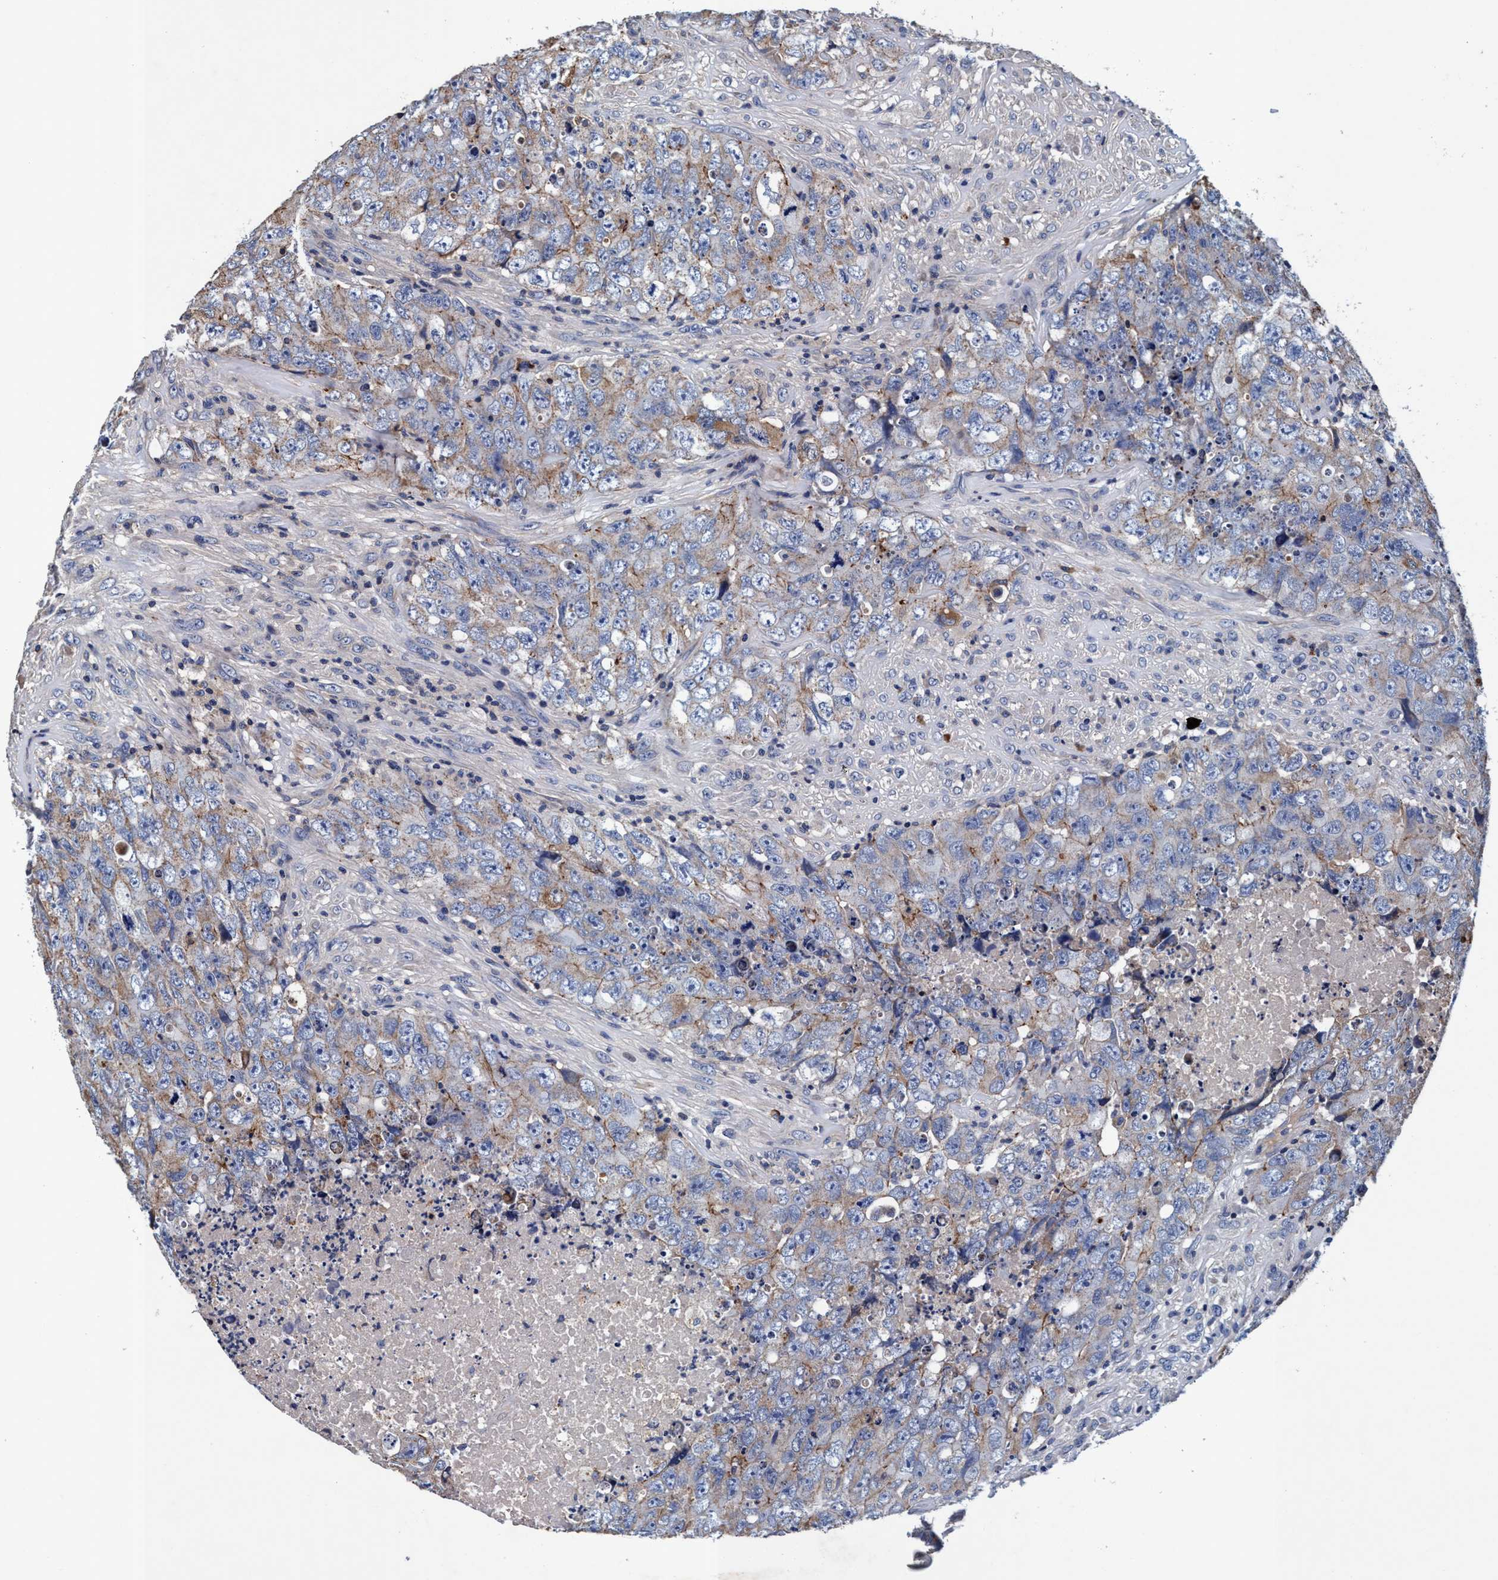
{"staining": {"intensity": "moderate", "quantity": "<25%", "location": "cytoplasmic/membranous"}, "tissue": "testis cancer", "cell_type": "Tumor cells", "image_type": "cancer", "snomed": [{"axis": "morphology", "description": "Carcinoma, Embryonal, NOS"}, {"axis": "topography", "description": "Testis"}], "caption": "Moderate cytoplasmic/membranous positivity for a protein is present in approximately <25% of tumor cells of embryonal carcinoma (testis) using immunohistochemistry.", "gene": "RNF208", "patient": {"sex": "male", "age": 32}}